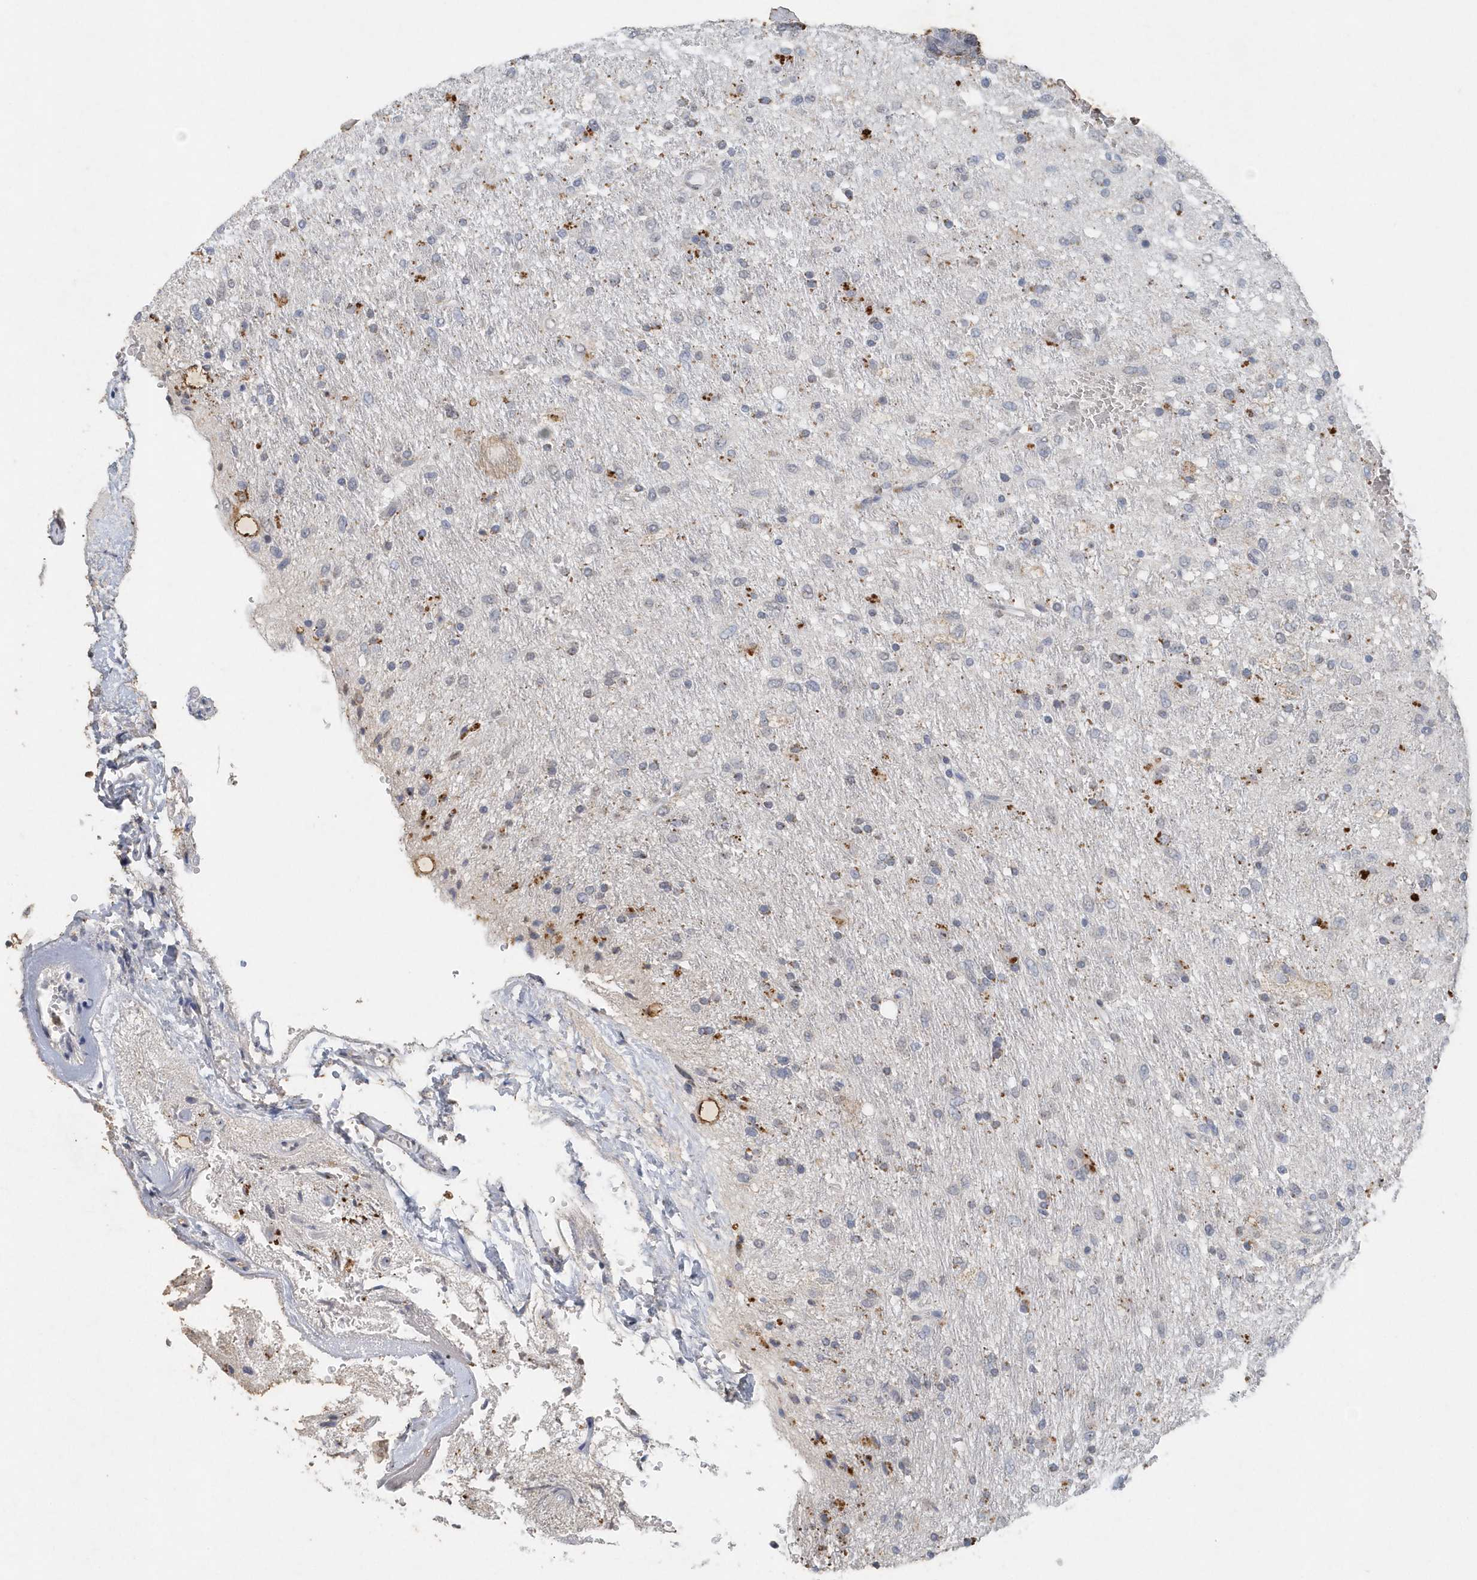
{"staining": {"intensity": "moderate", "quantity": "<25%", "location": "cytoplasmic/membranous"}, "tissue": "glioma", "cell_type": "Tumor cells", "image_type": "cancer", "snomed": [{"axis": "morphology", "description": "Glioma, malignant, Low grade"}, {"axis": "topography", "description": "Brain"}], "caption": "Immunohistochemistry (DAB) staining of malignant glioma (low-grade) displays moderate cytoplasmic/membranous protein expression in about <25% of tumor cells. (DAB (3,3'-diaminobenzidine) IHC with brightfield microscopy, high magnification).", "gene": "PDCD1", "patient": {"sex": "male", "age": 77}}